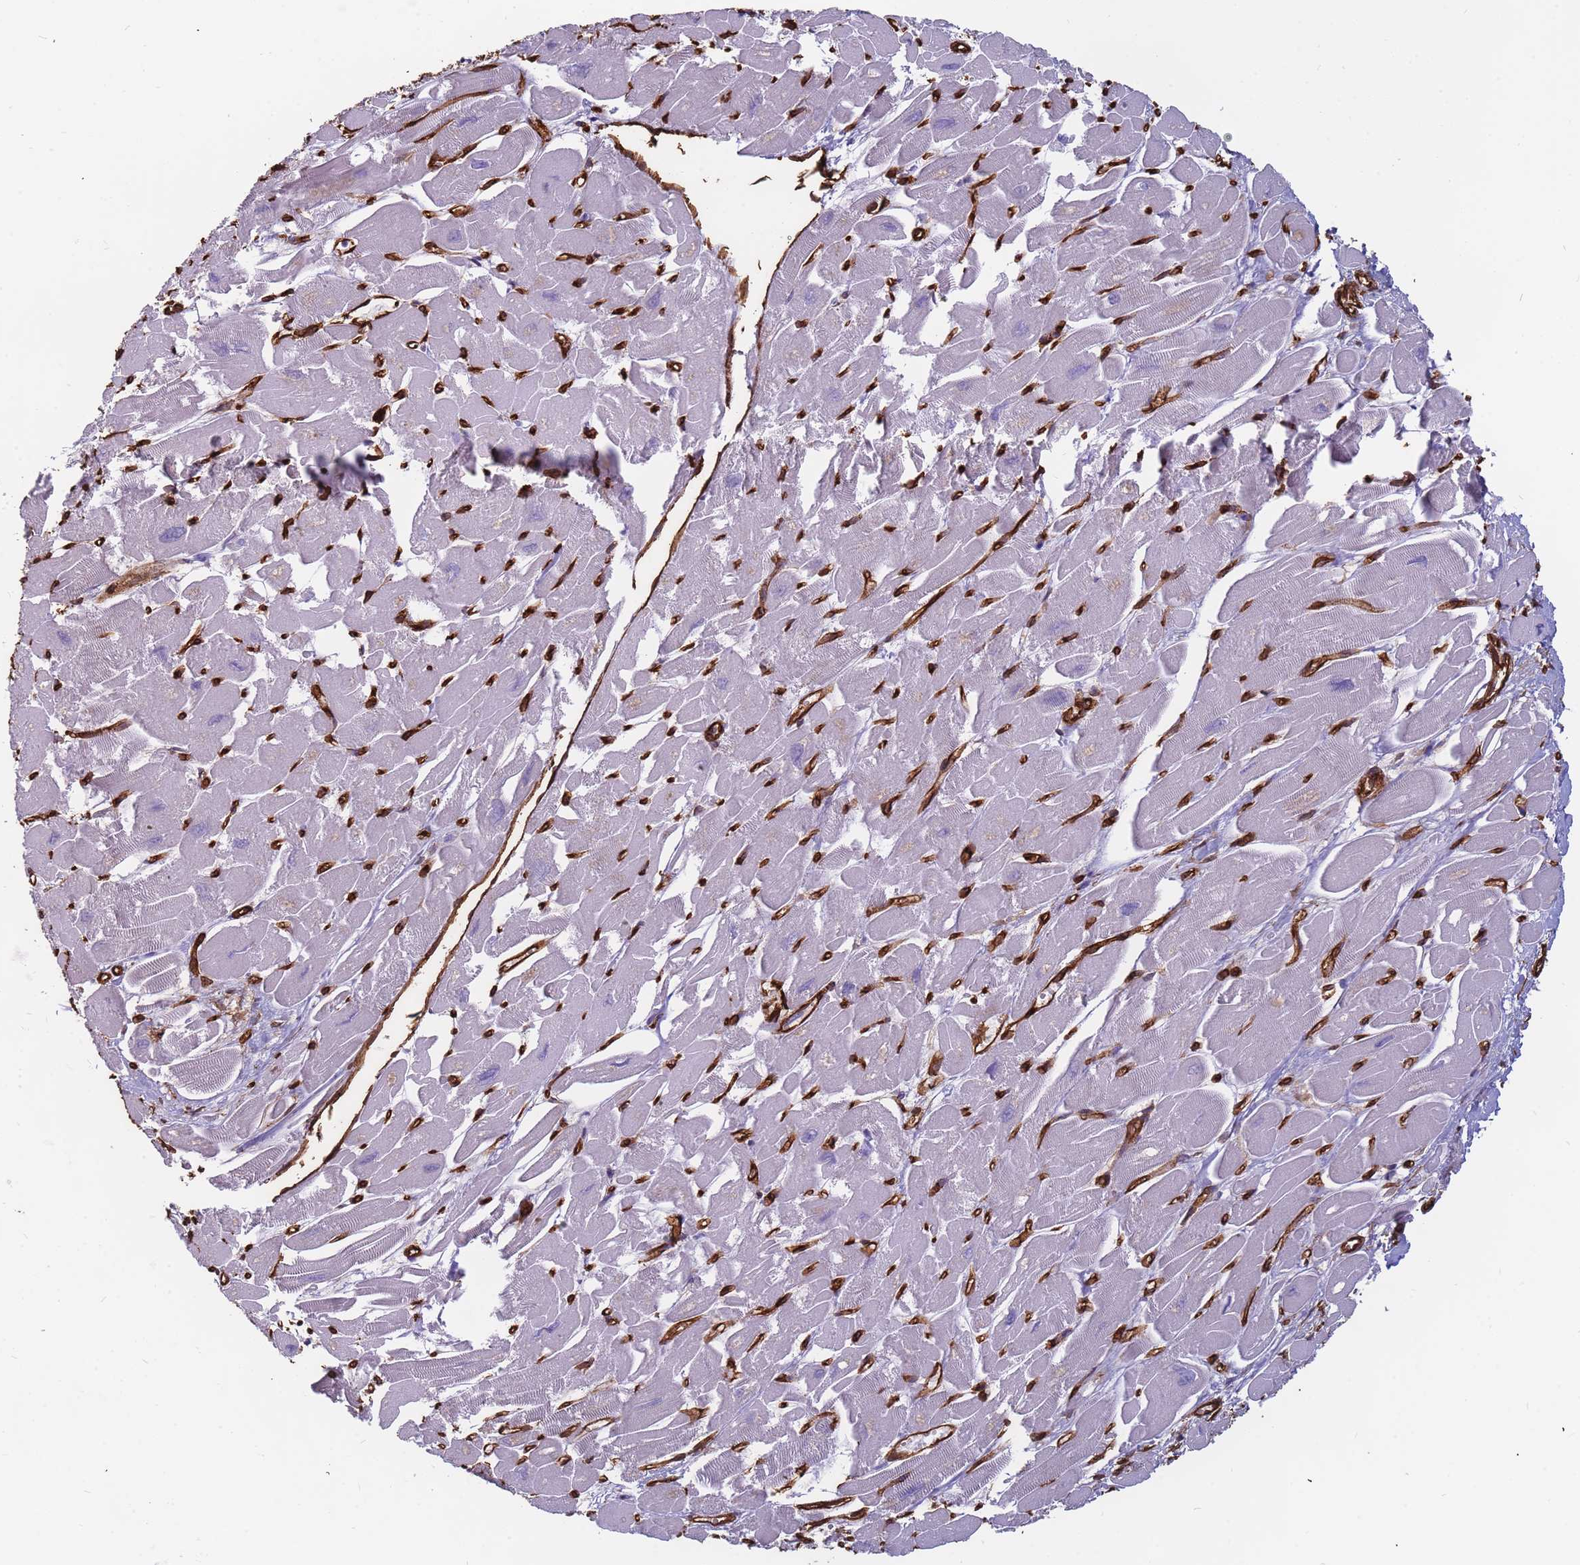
{"staining": {"intensity": "negative", "quantity": "none", "location": "none"}, "tissue": "heart muscle", "cell_type": "Cardiomyocytes", "image_type": "normal", "snomed": [{"axis": "morphology", "description": "Normal tissue, NOS"}, {"axis": "topography", "description": "Heart"}], "caption": "IHC photomicrograph of benign heart muscle: human heart muscle stained with DAB reveals no significant protein positivity in cardiomyocytes.", "gene": "EHD2", "patient": {"sex": "male", "age": 54}}